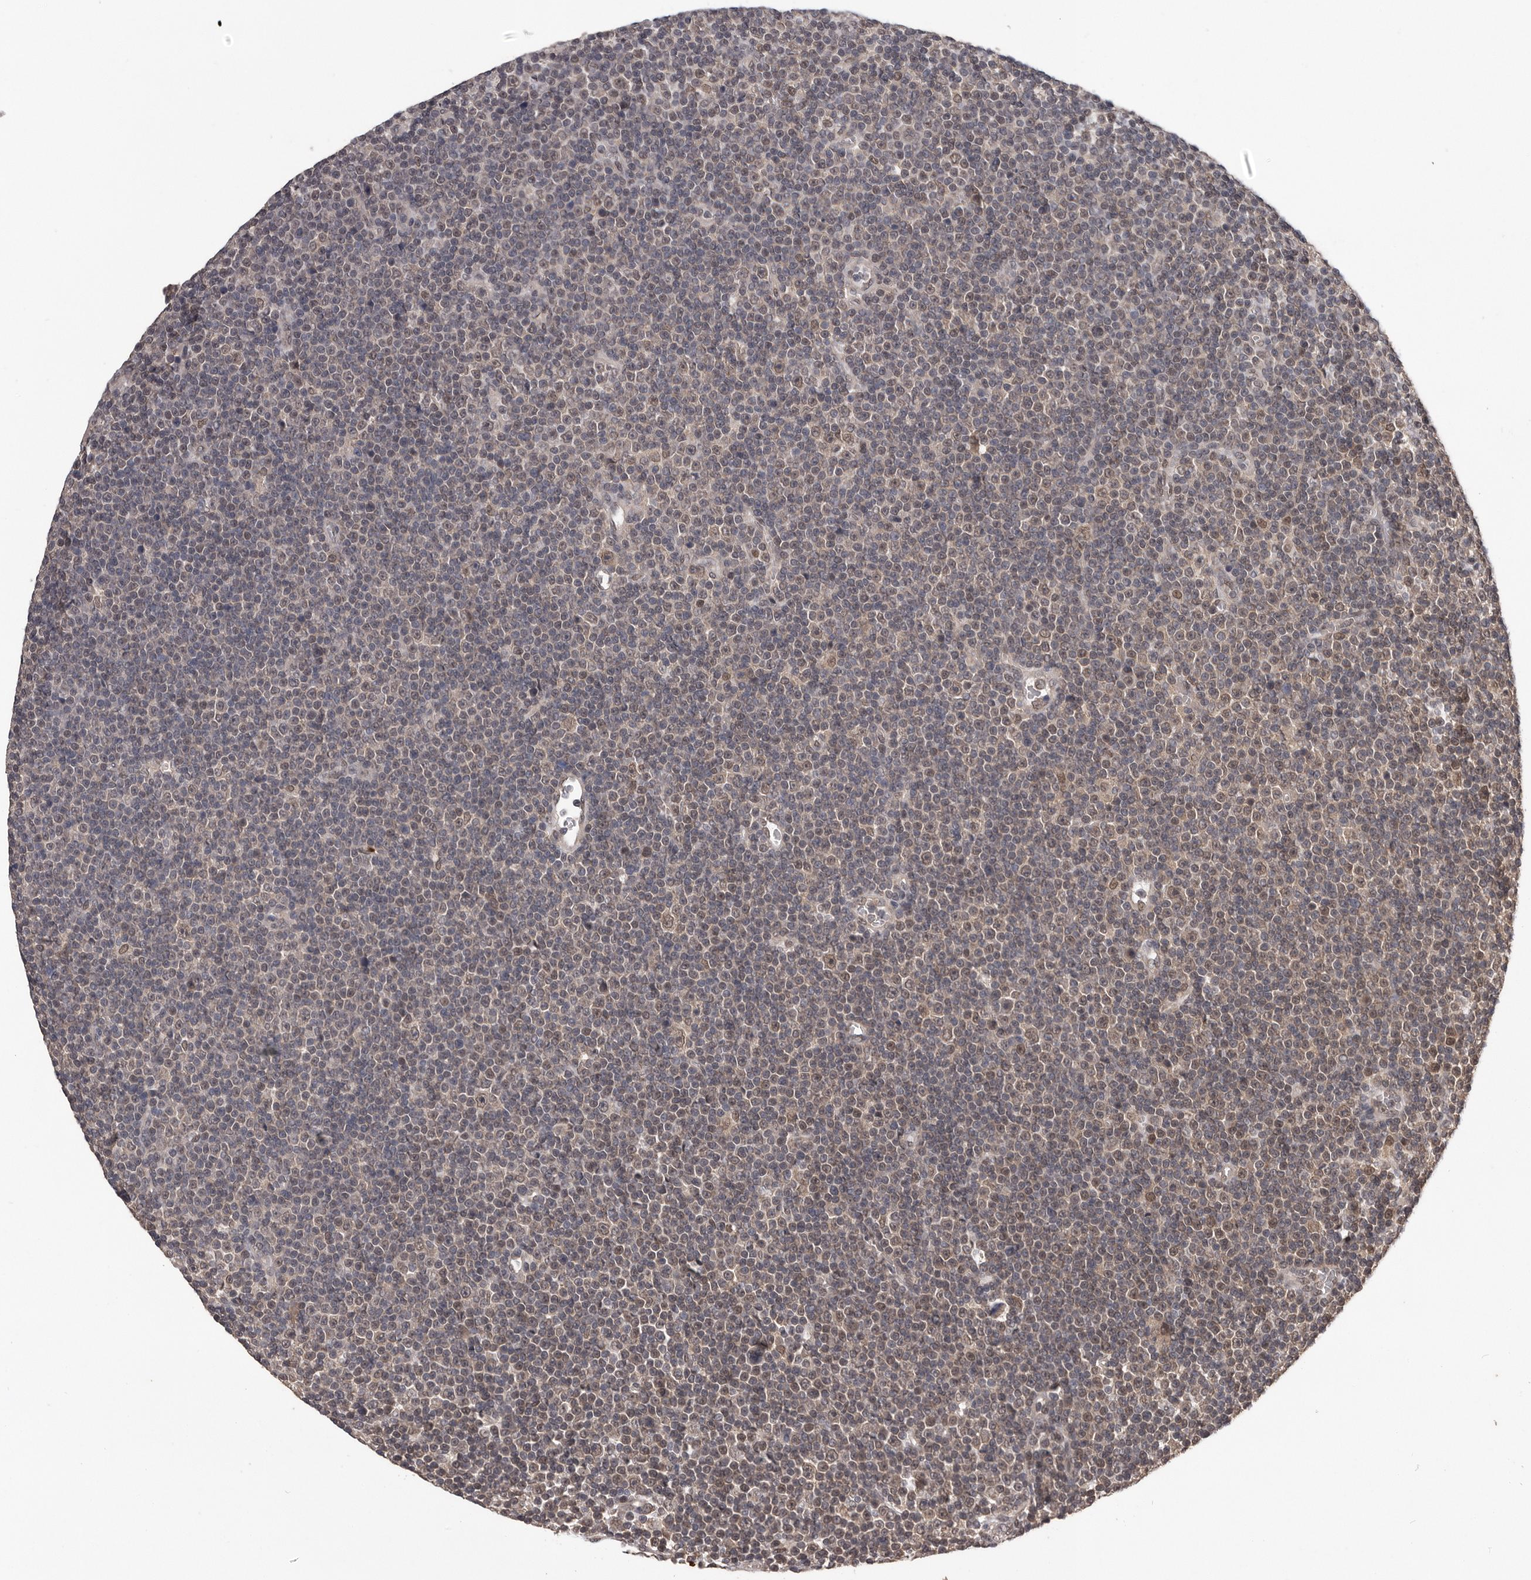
{"staining": {"intensity": "weak", "quantity": "<25%", "location": "nuclear"}, "tissue": "lymphoma", "cell_type": "Tumor cells", "image_type": "cancer", "snomed": [{"axis": "morphology", "description": "Malignant lymphoma, non-Hodgkin's type, Low grade"}, {"axis": "topography", "description": "Lymph node"}], "caption": "A histopathology image of human malignant lymphoma, non-Hodgkin's type (low-grade) is negative for staining in tumor cells.", "gene": "VPS37A", "patient": {"sex": "female", "age": 67}}